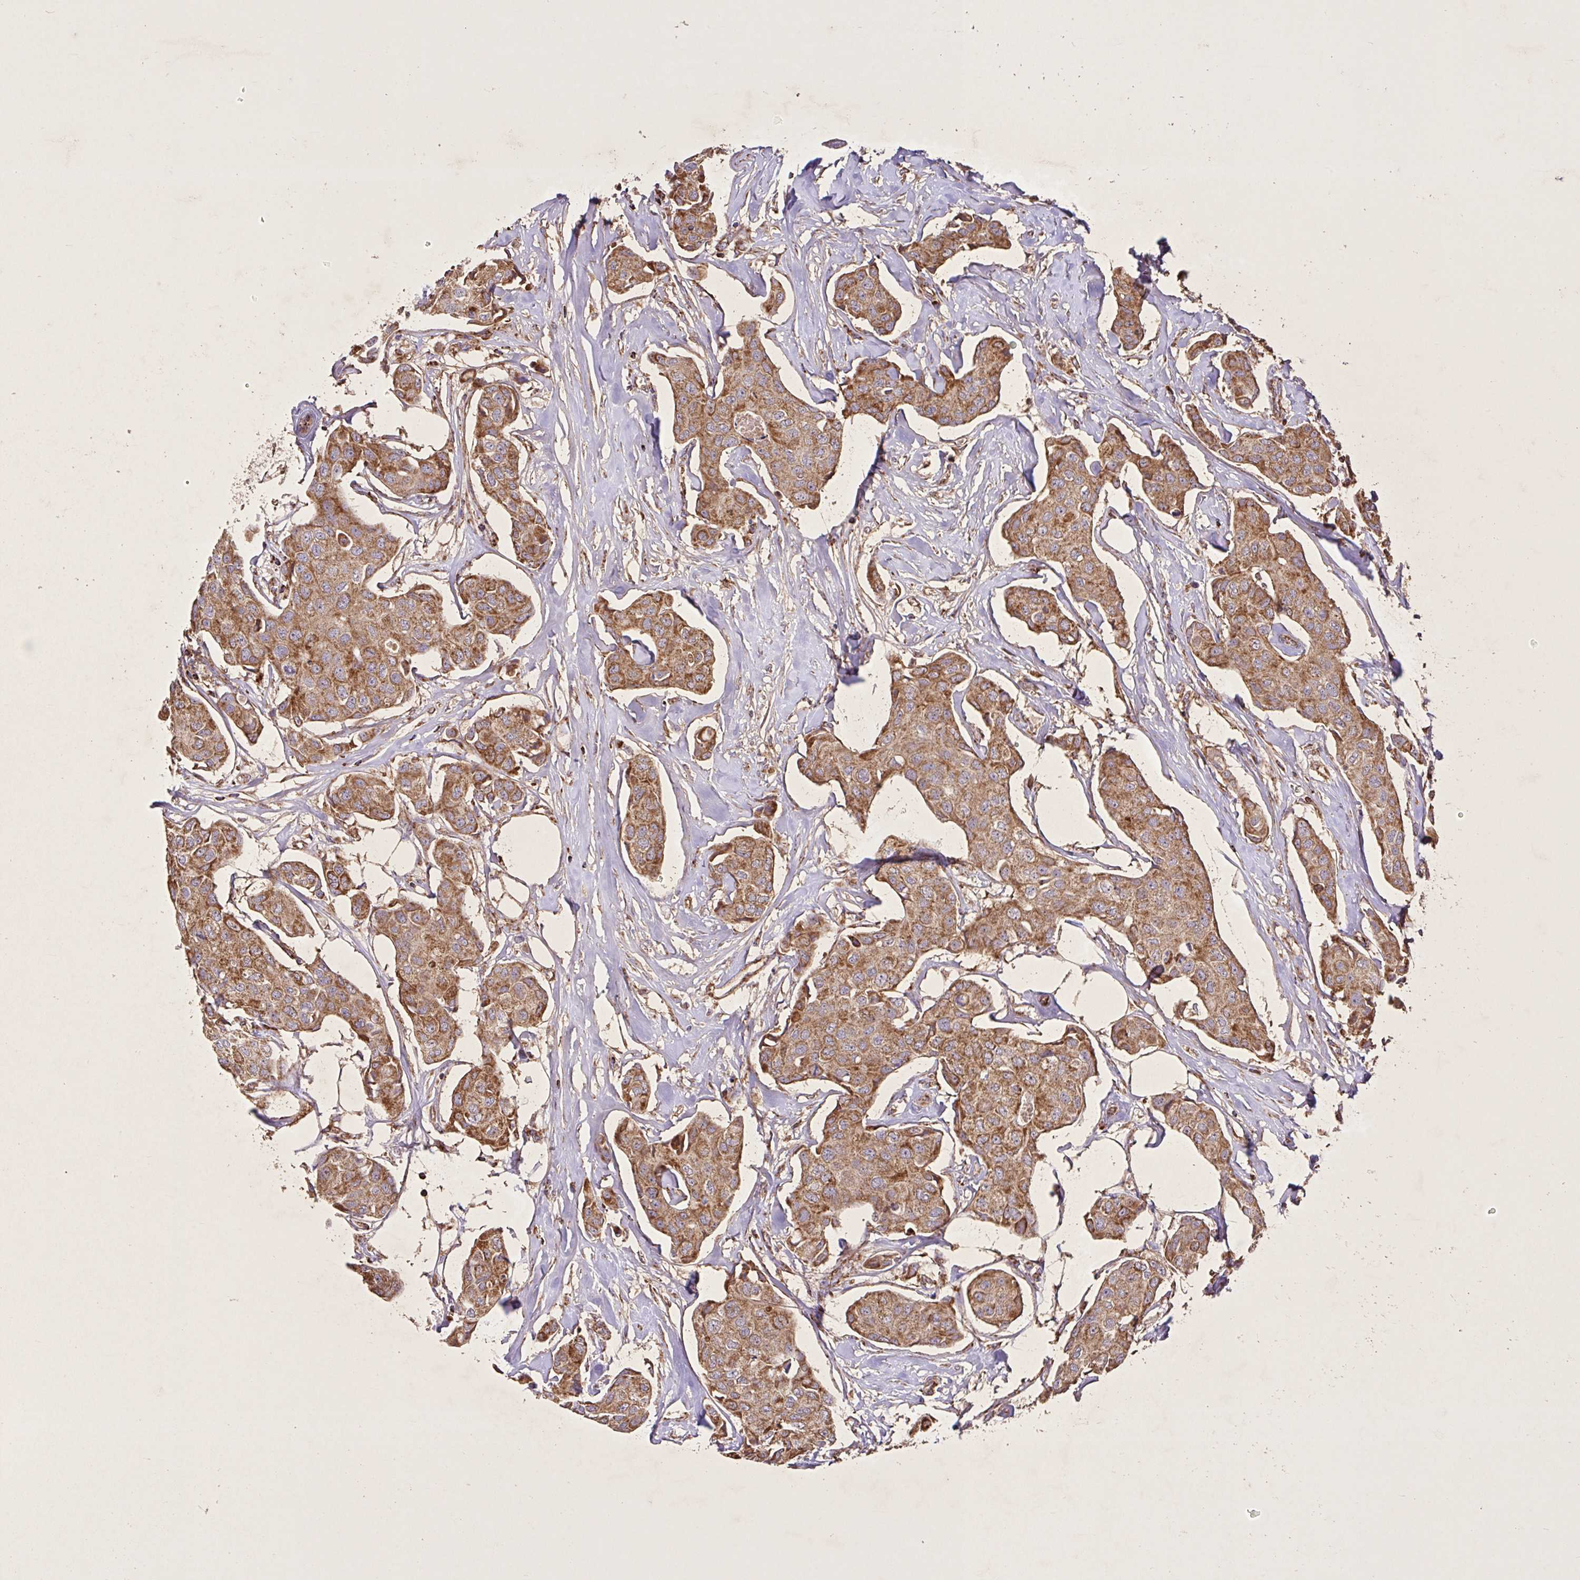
{"staining": {"intensity": "moderate", "quantity": ">75%", "location": "cytoplasmic/membranous"}, "tissue": "breast cancer", "cell_type": "Tumor cells", "image_type": "cancer", "snomed": [{"axis": "morphology", "description": "Duct carcinoma"}, {"axis": "topography", "description": "Breast"}, {"axis": "topography", "description": "Lymph node"}], "caption": "Moderate cytoplasmic/membranous expression is identified in approximately >75% of tumor cells in breast cancer.", "gene": "AGK", "patient": {"sex": "female", "age": 80}}